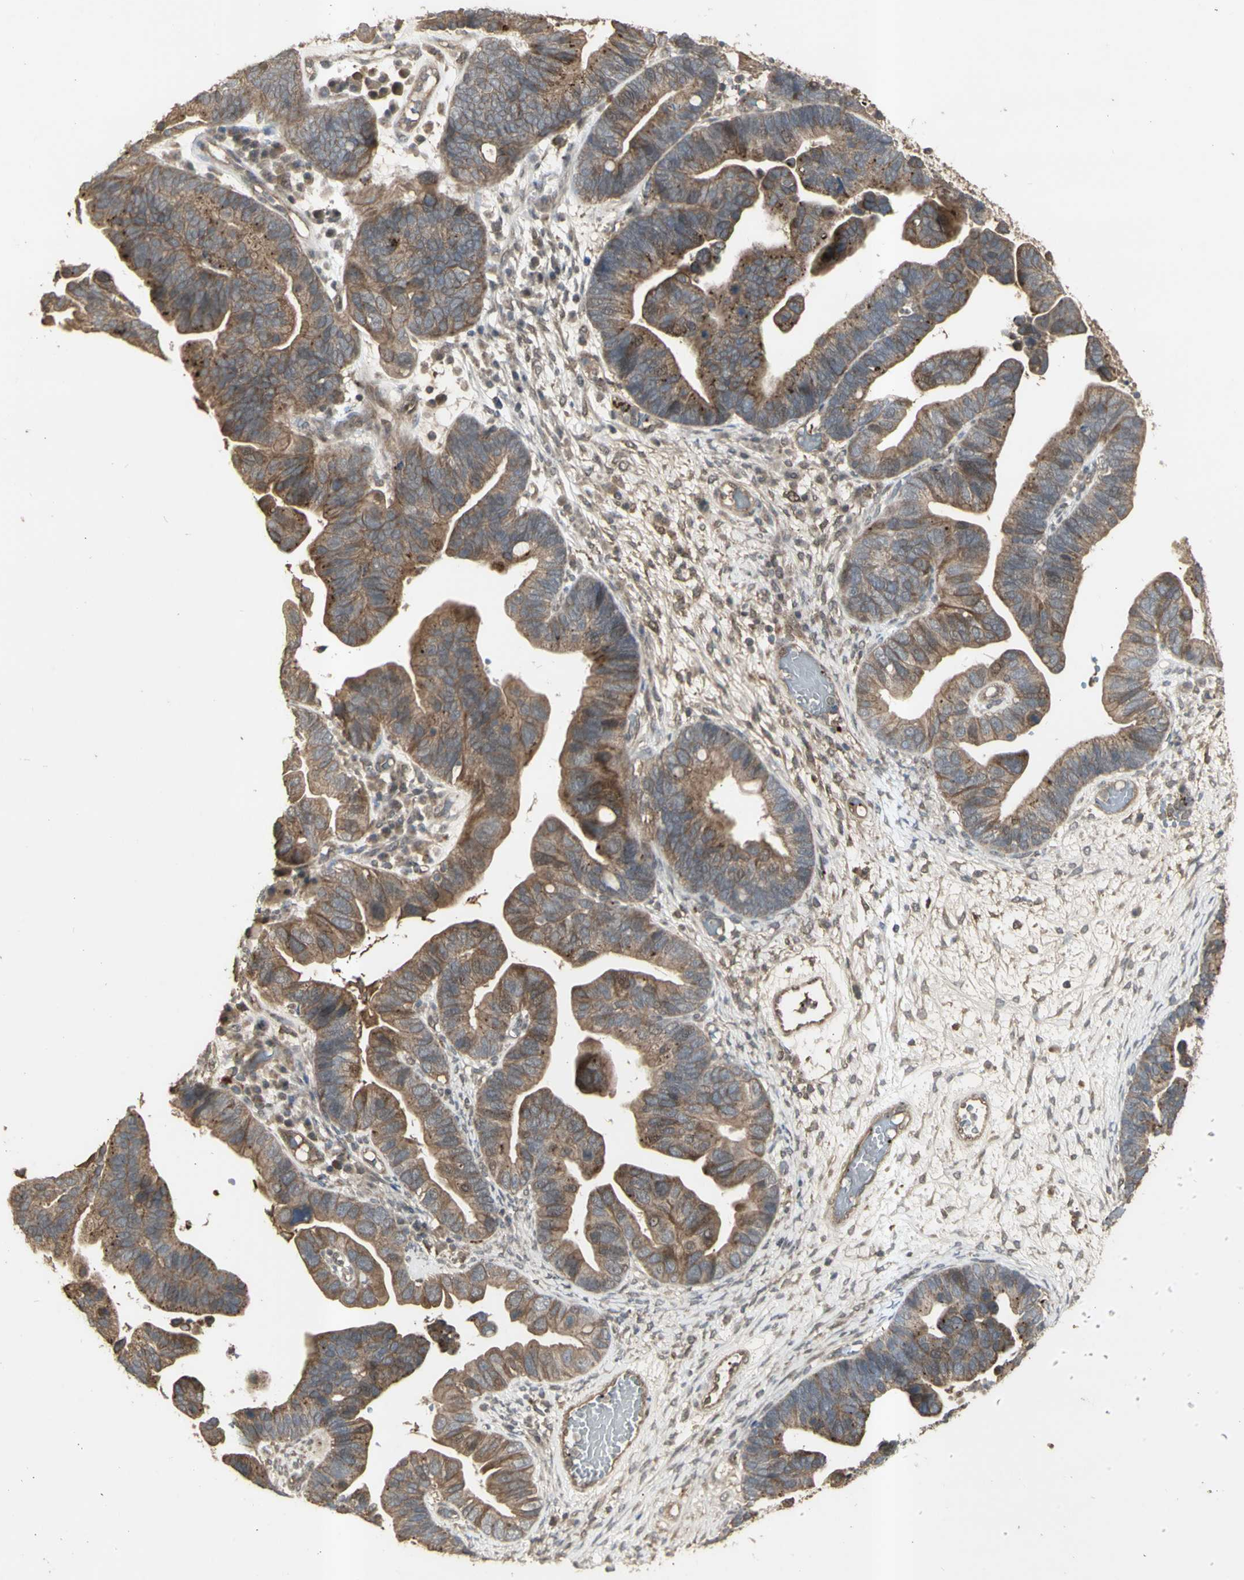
{"staining": {"intensity": "moderate", "quantity": ">75%", "location": "cytoplasmic/membranous"}, "tissue": "ovarian cancer", "cell_type": "Tumor cells", "image_type": "cancer", "snomed": [{"axis": "morphology", "description": "Cystadenocarcinoma, serous, NOS"}, {"axis": "topography", "description": "Ovary"}], "caption": "Human ovarian cancer (serous cystadenocarcinoma) stained with a brown dye reveals moderate cytoplasmic/membranous positive expression in about >75% of tumor cells.", "gene": "ALOX12", "patient": {"sex": "female", "age": 56}}